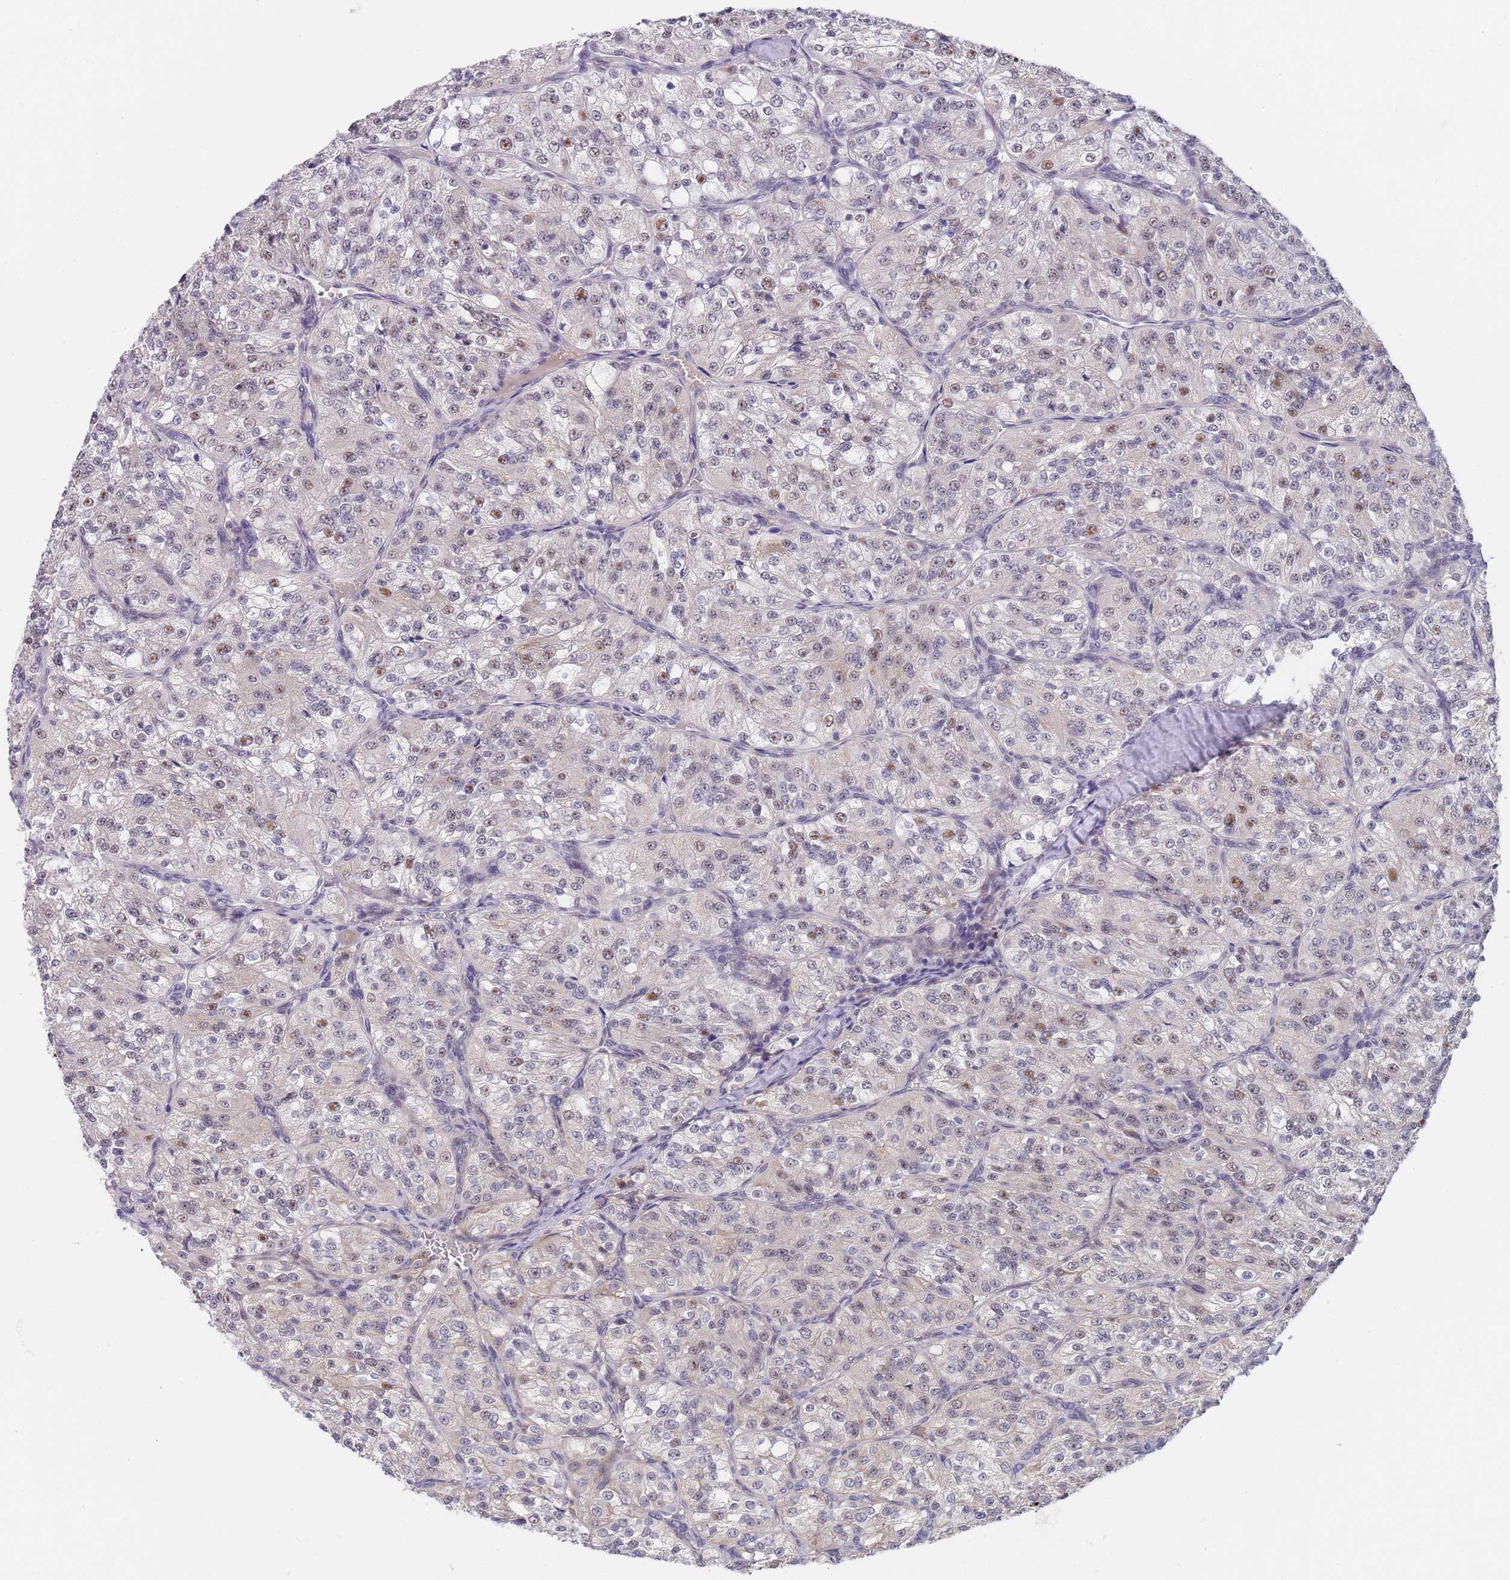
{"staining": {"intensity": "moderate", "quantity": "<25%", "location": "nuclear"}, "tissue": "renal cancer", "cell_type": "Tumor cells", "image_type": "cancer", "snomed": [{"axis": "morphology", "description": "Adenocarcinoma, NOS"}, {"axis": "topography", "description": "Kidney"}], "caption": "The histopathology image shows immunohistochemical staining of renal adenocarcinoma. There is moderate nuclear positivity is appreciated in about <25% of tumor cells. (DAB IHC, brown staining for protein, blue staining for nuclei).", "gene": "PLCL2", "patient": {"sex": "female", "age": 63}}